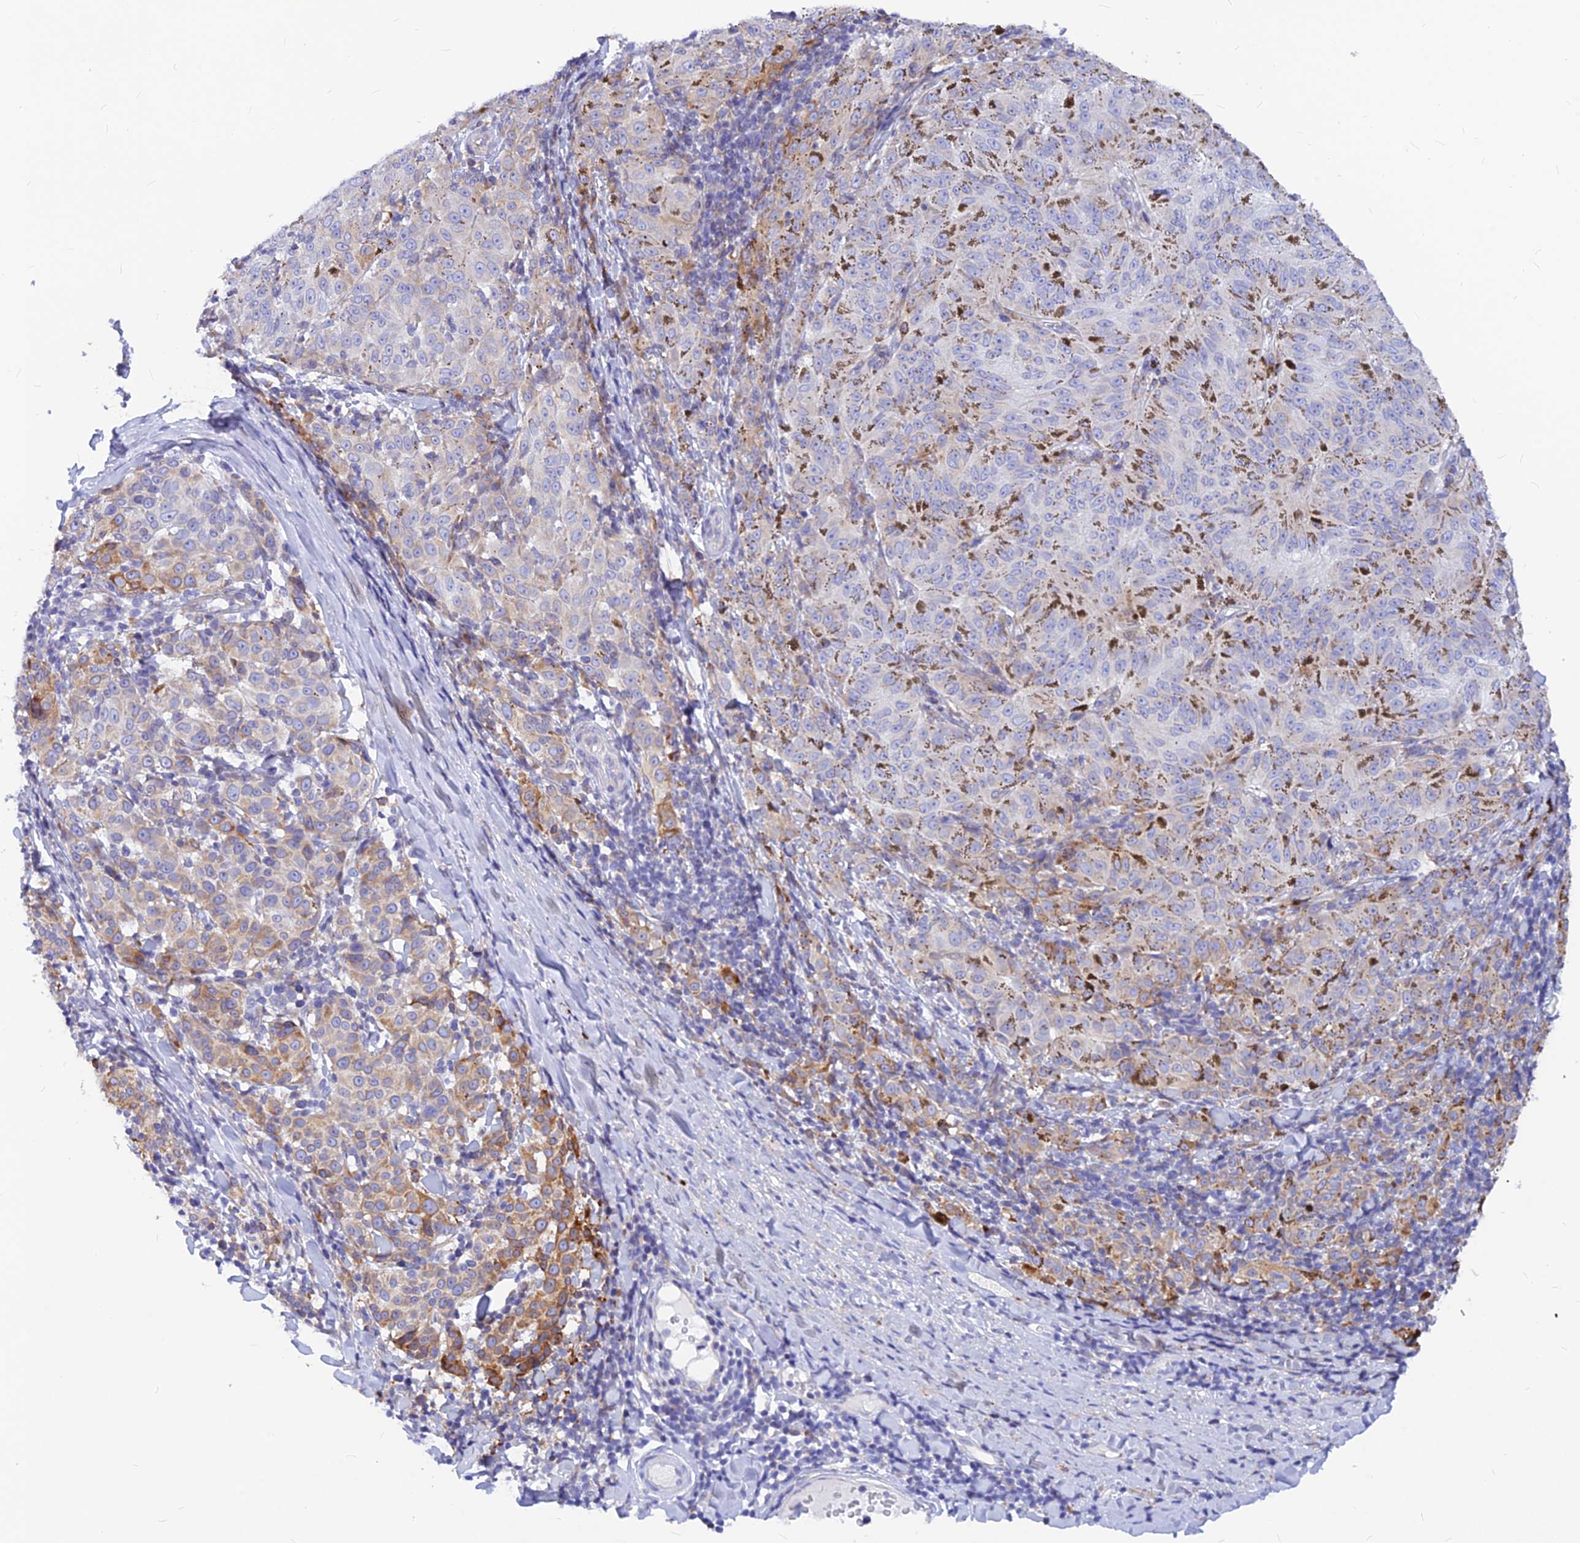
{"staining": {"intensity": "moderate", "quantity": "<25%", "location": "cytoplasmic/membranous"}, "tissue": "melanoma", "cell_type": "Tumor cells", "image_type": "cancer", "snomed": [{"axis": "morphology", "description": "Malignant melanoma, NOS"}, {"axis": "topography", "description": "Skin"}], "caption": "About <25% of tumor cells in human melanoma display moderate cytoplasmic/membranous protein expression as visualized by brown immunohistochemical staining.", "gene": "CNOT6", "patient": {"sex": "female", "age": 72}}